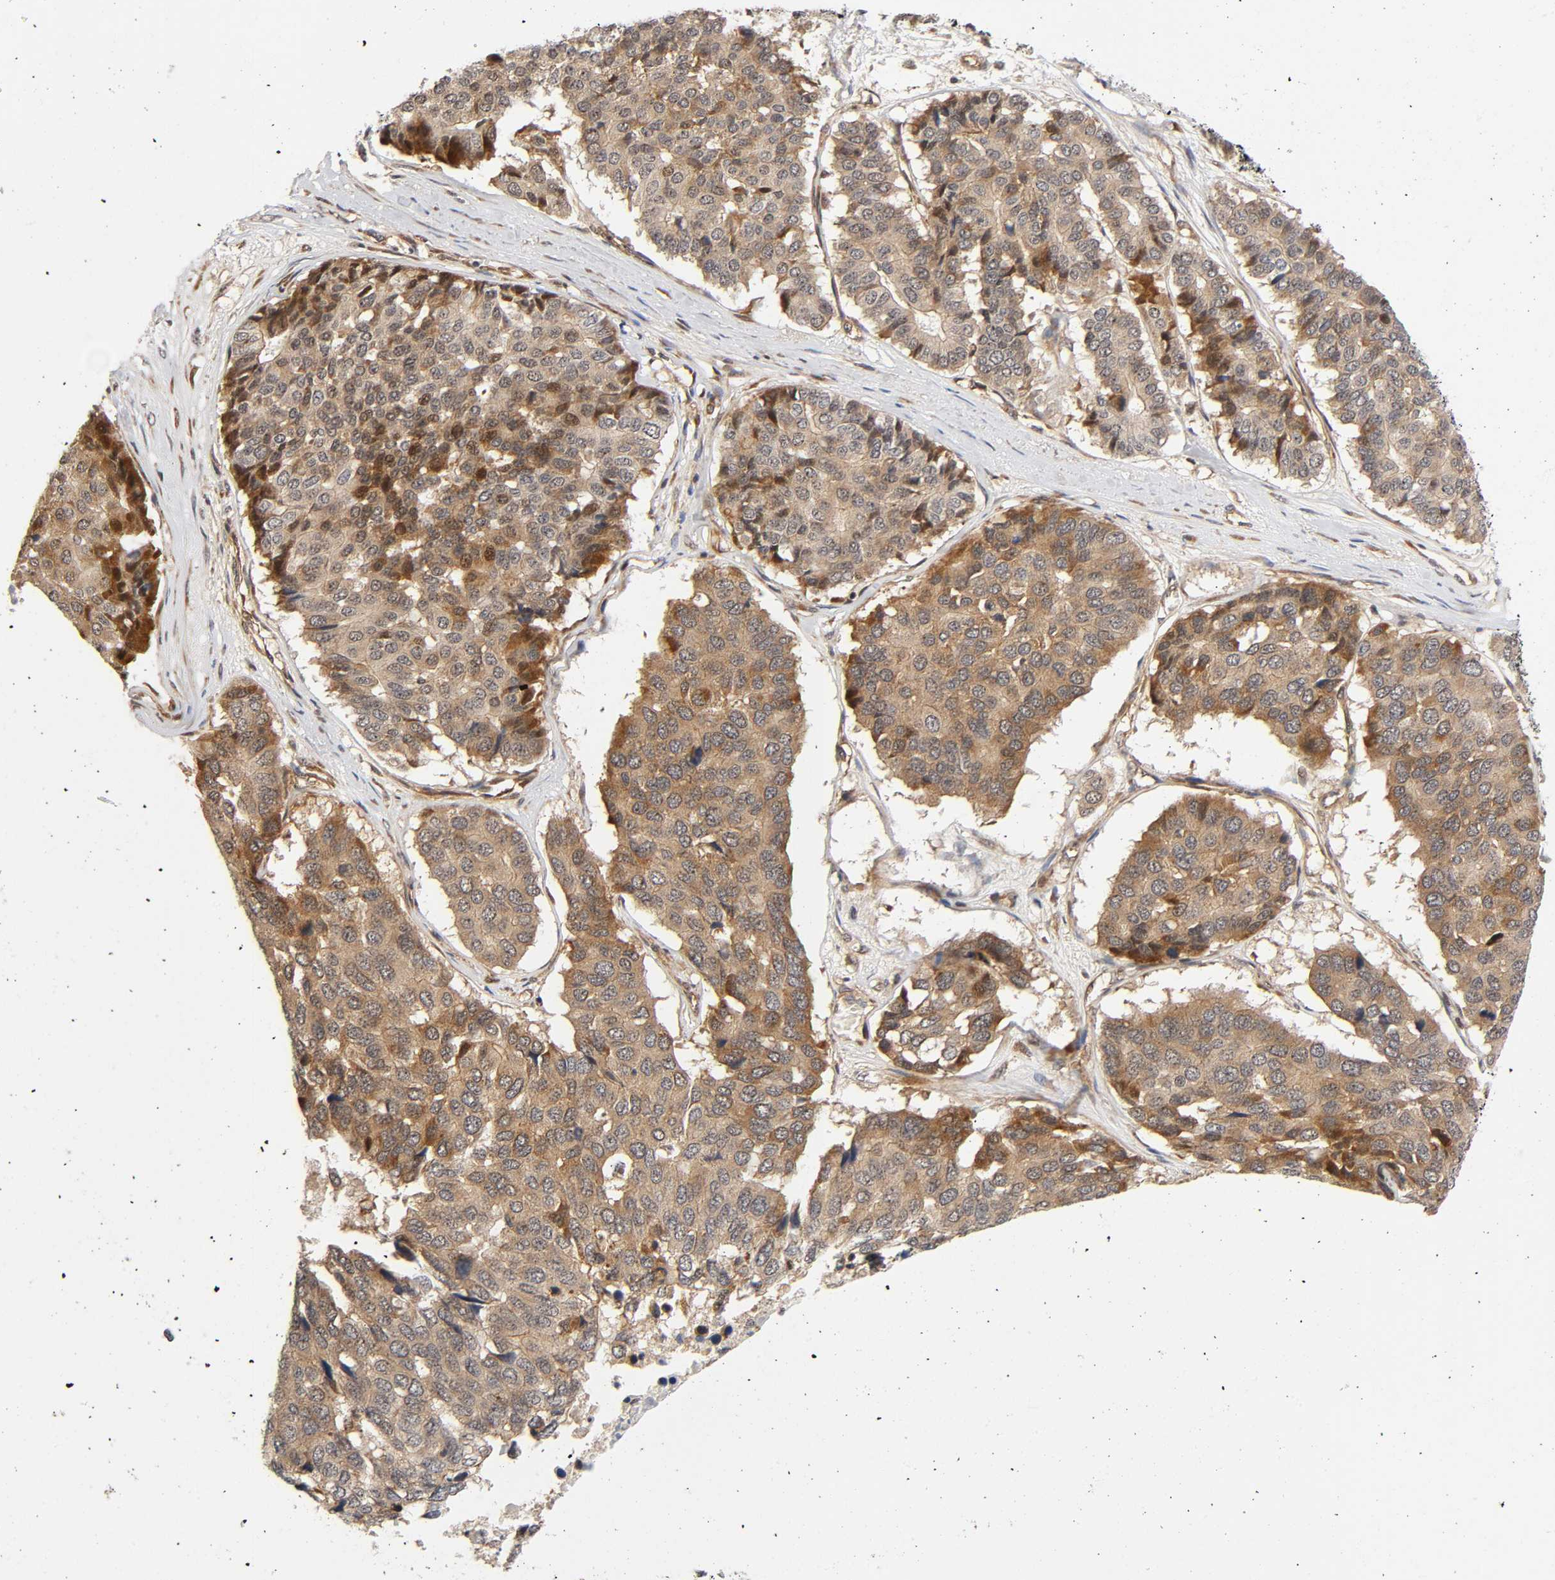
{"staining": {"intensity": "moderate", "quantity": ">75%", "location": "cytoplasmic/membranous,nuclear"}, "tissue": "pancreatic cancer", "cell_type": "Tumor cells", "image_type": "cancer", "snomed": [{"axis": "morphology", "description": "Adenocarcinoma, NOS"}, {"axis": "topography", "description": "Pancreas"}], "caption": "Moderate cytoplasmic/membranous and nuclear staining for a protein is present in approximately >75% of tumor cells of pancreatic cancer (adenocarcinoma) using IHC.", "gene": "IQCJ-SCHIP1", "patient": {"sex": "male", "age": 50}}